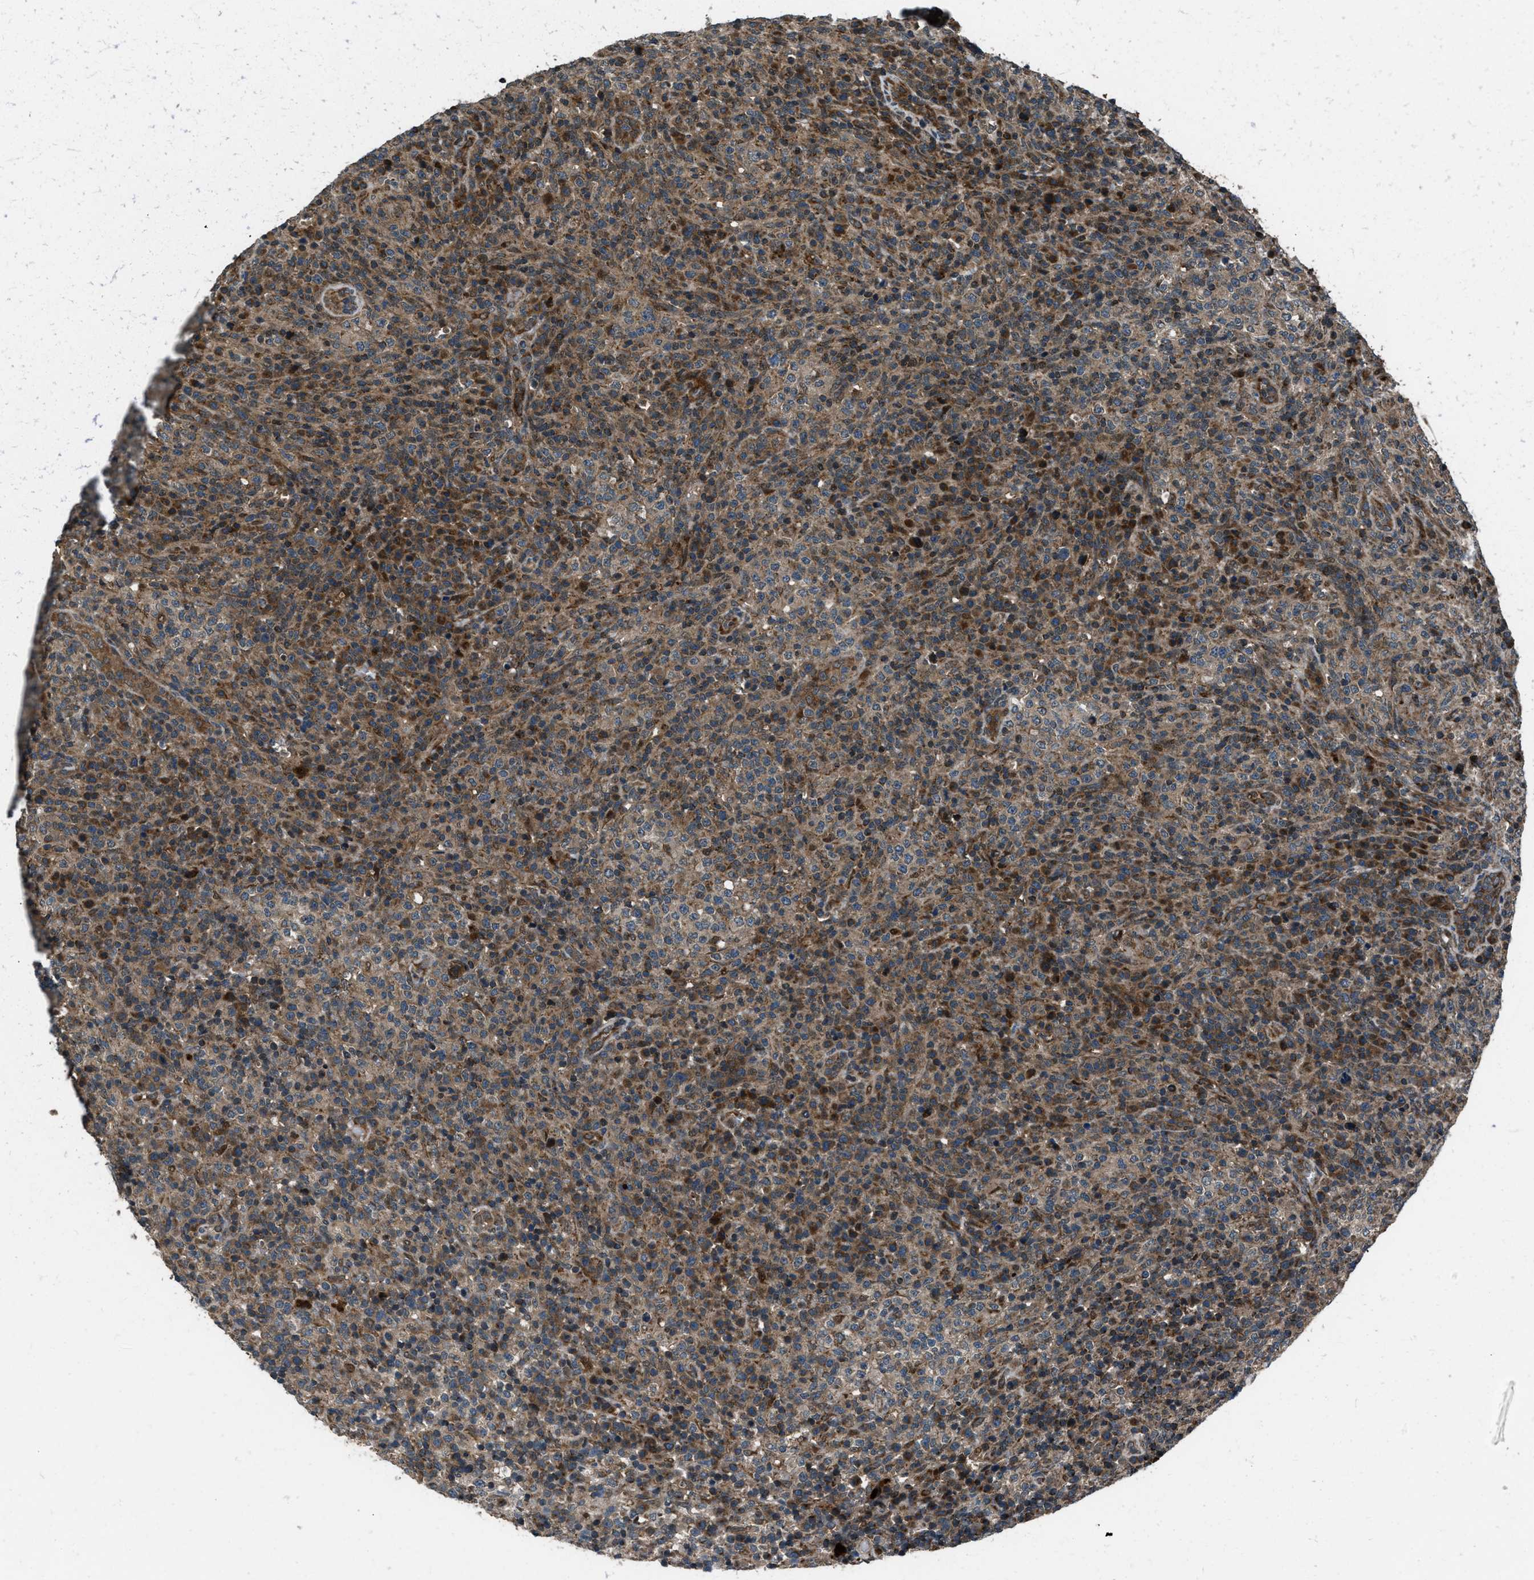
{"staining": {"intensity": "moderate", "quantity": "25%-75%", "location": "cytoplasmic/membranous"}, "tissue": "lymphoma", "cell_type": "Tumor cells", "image_type": "cancer", "snomed": [{"axis": "morphology", "description": "Malignant lymphoma, non-Hodgkin's type, High grade"}, {"axis": "topography", "description": "Lymph node"}], "caption": "Human lymphoma stained for a protein (brown) shows moderate cytoplasmic/membranous positive expression in about 25%-75% of tumor cells.", "gene": "IRAK4", "patient": {"sex": "female", "age": 76}}